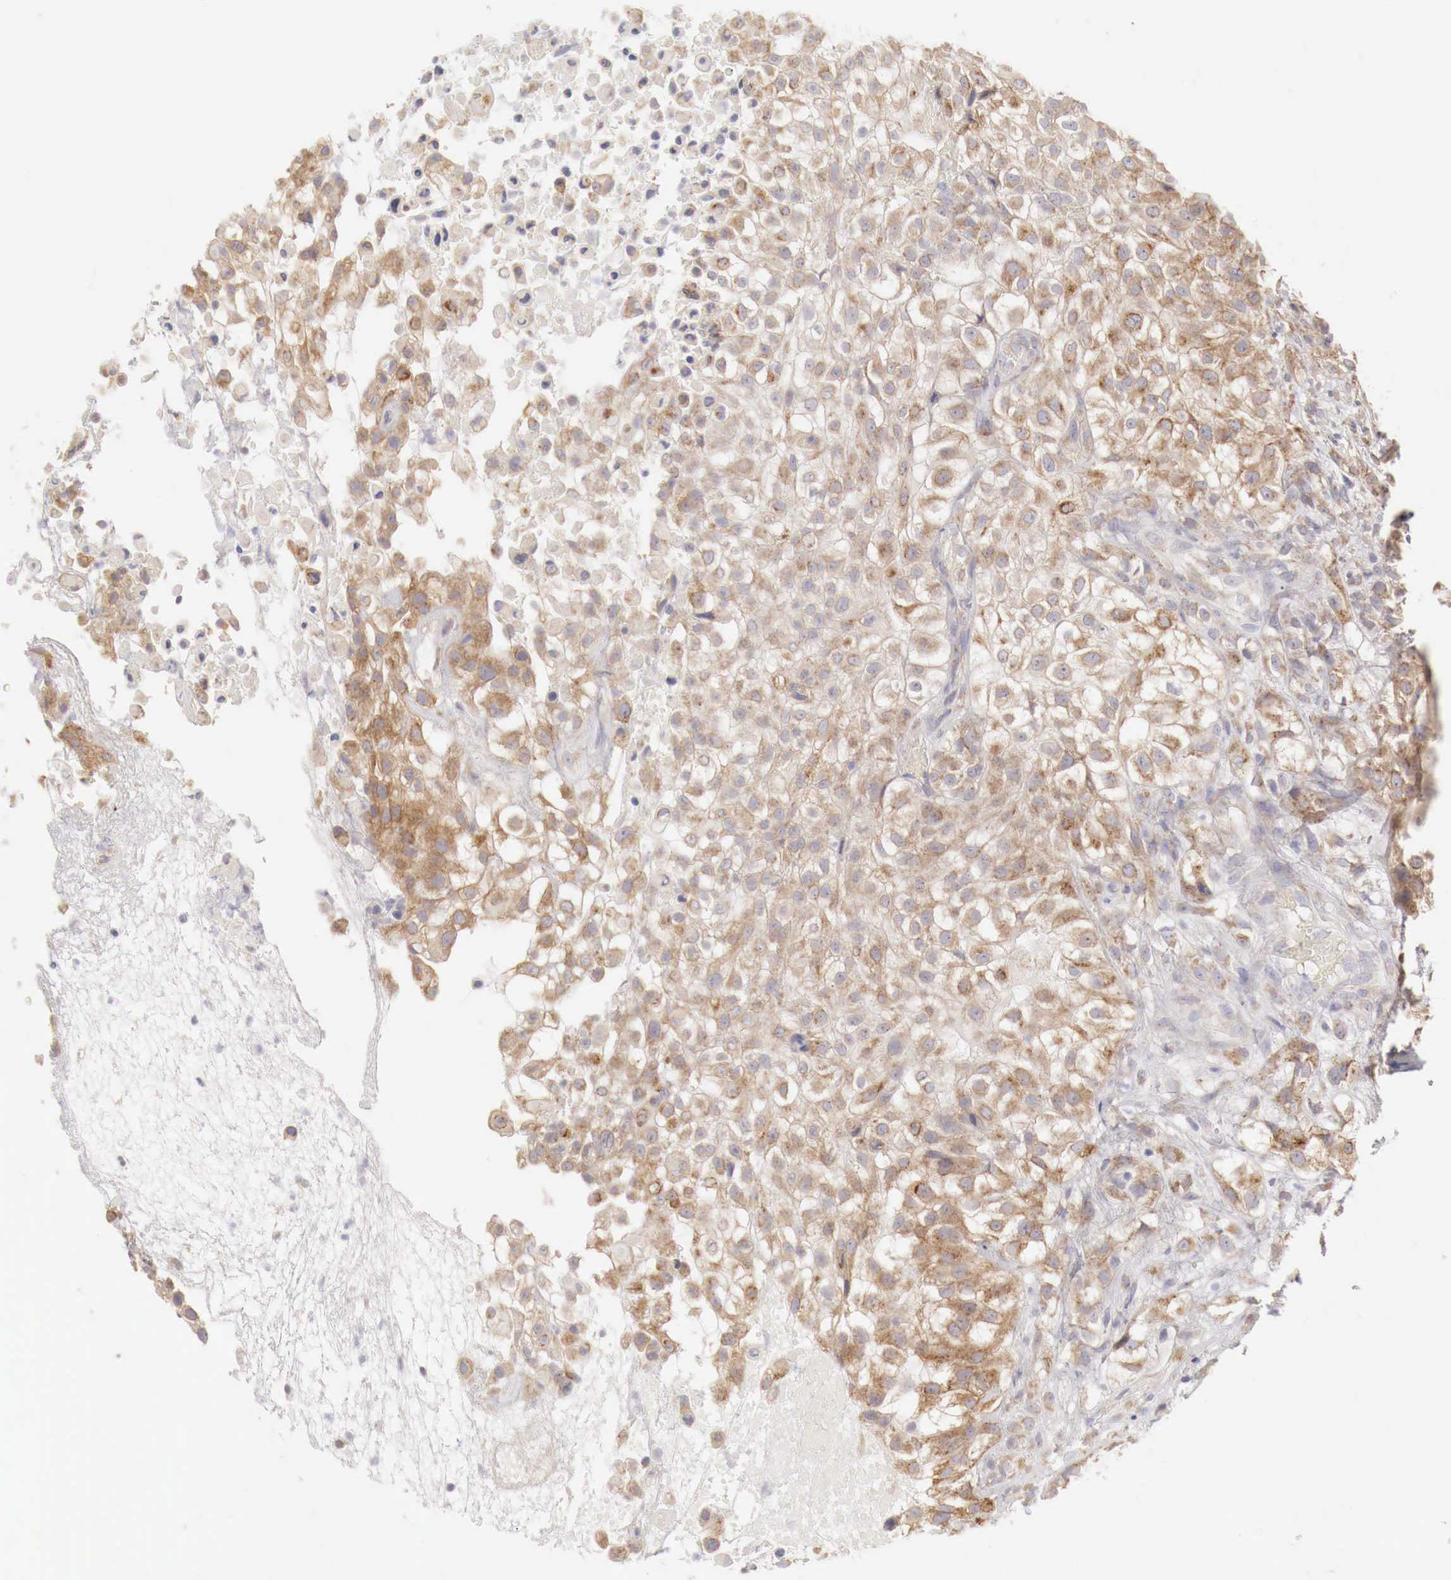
{"staining": {"intensity": "moderate", "quantity": ">75%", "location": "cytoplasmic/membranous"}, "tissue": "urothelial cancer", "cell_type": "Tumor cells", "image_type": "cancer", "snomed": [{"axis": "morphology", "description": "Urothelial carcinoma, High grade"}, {"axis": "topography", "description": "Urinary bladder"}], "caption": "Protein staining reveals moderate cytoplasmic/membranous staining in about >75% of tumor cells in urothelial carcinoma (high-grade). (Brightfield microscopy of DAB IHC at high magnification).", "gene": "NSDHL", "patient": {"sex": "male", "age": 56}}